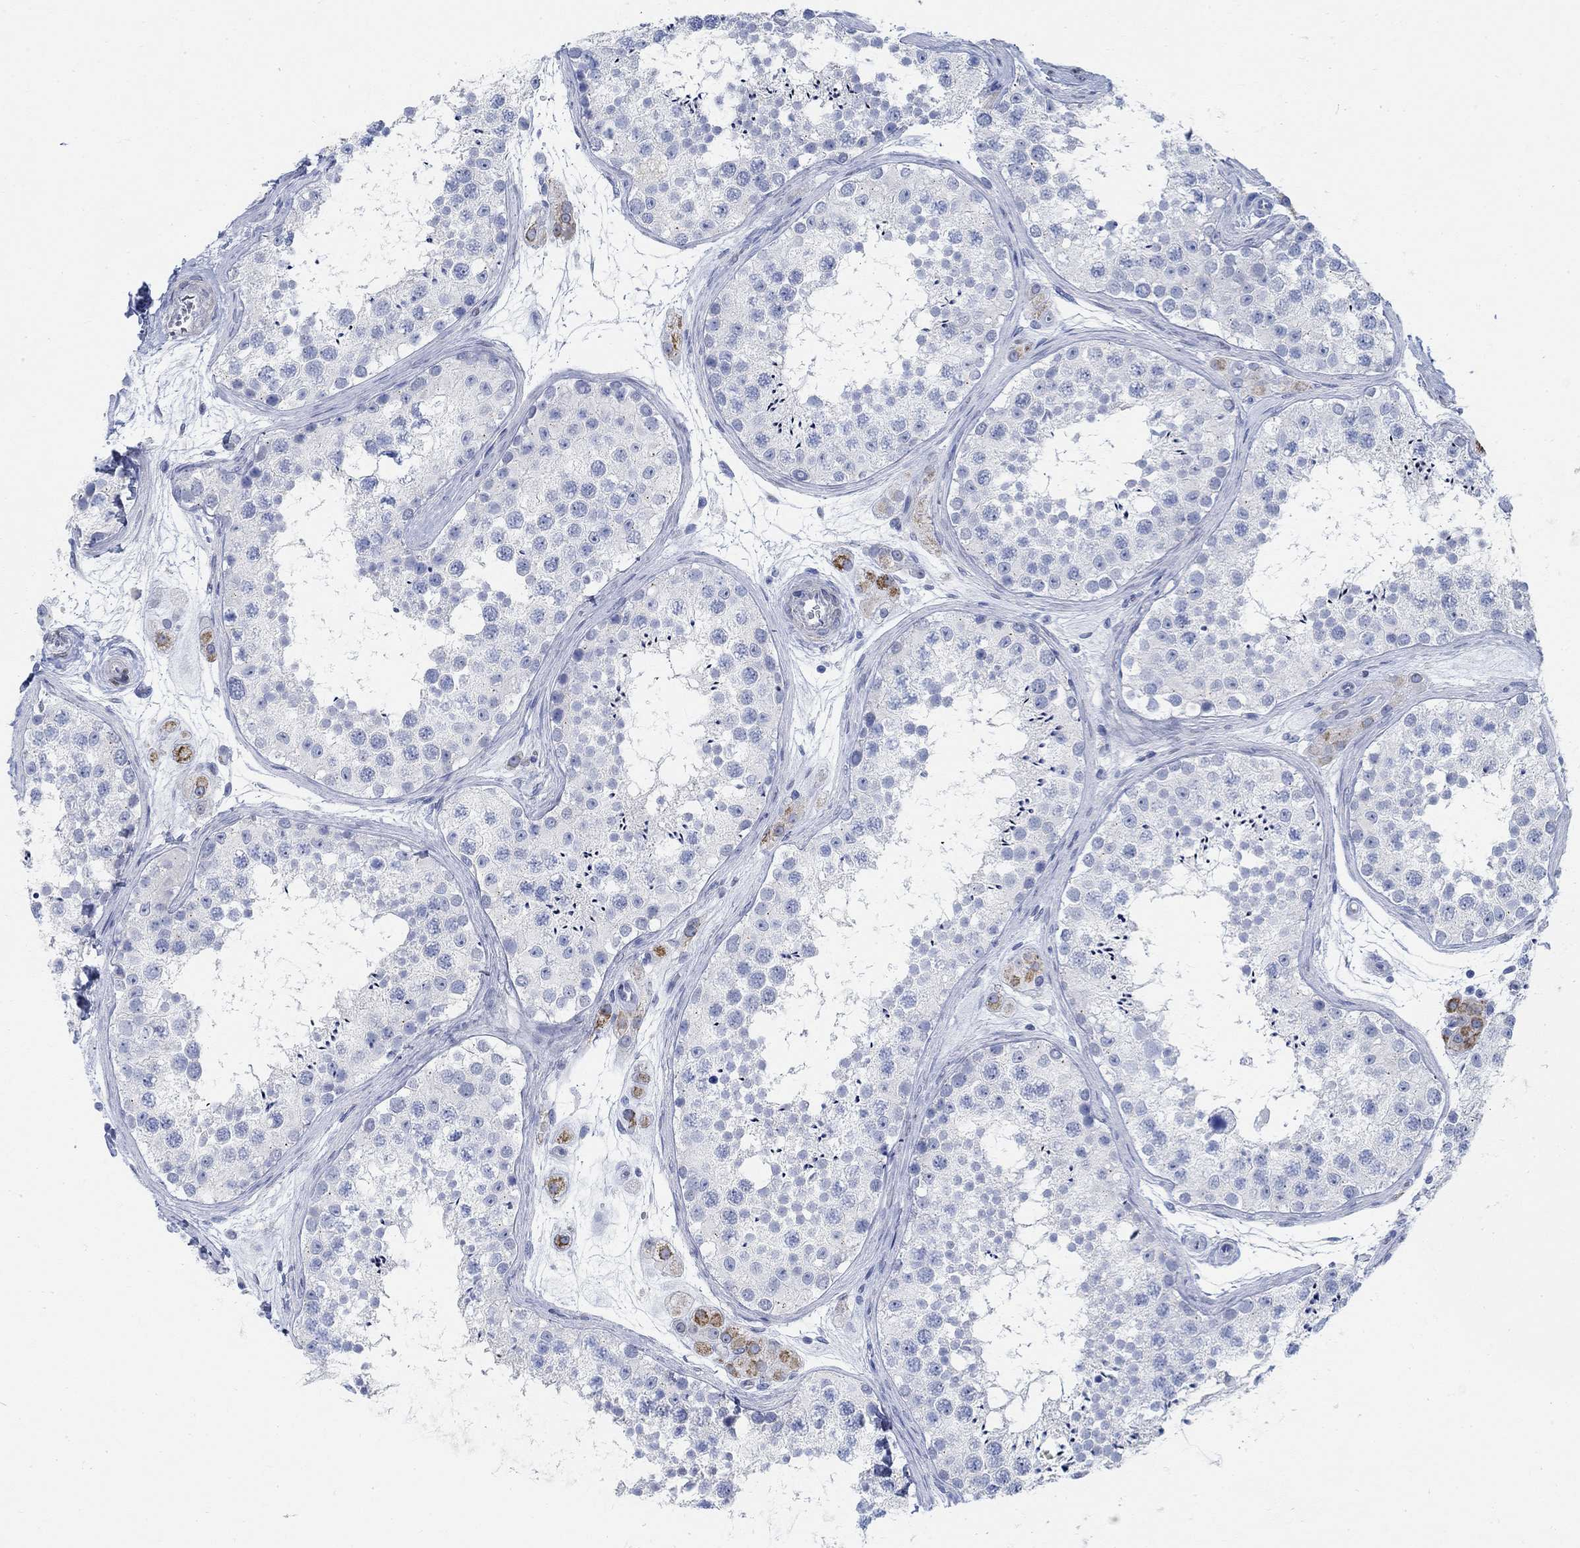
{"staining": {"intensity": "negative", "quantity": "none", "location": "none"}, "tissue": "testis", "cell_type": "Cells in seminiferous ducts", "image_type": "normal", "snomed": [{"axis": "morphology", "description": "Normal tissue, NOS"}, {"axis": "topography", "description": "Testis"}], "caption": "Immunohistochemical staining of normal testis shows no significant positivity in cells in seminiferous ducts.", "gene": "RBM20", "patient": {"sex": "male", "age": 41}}